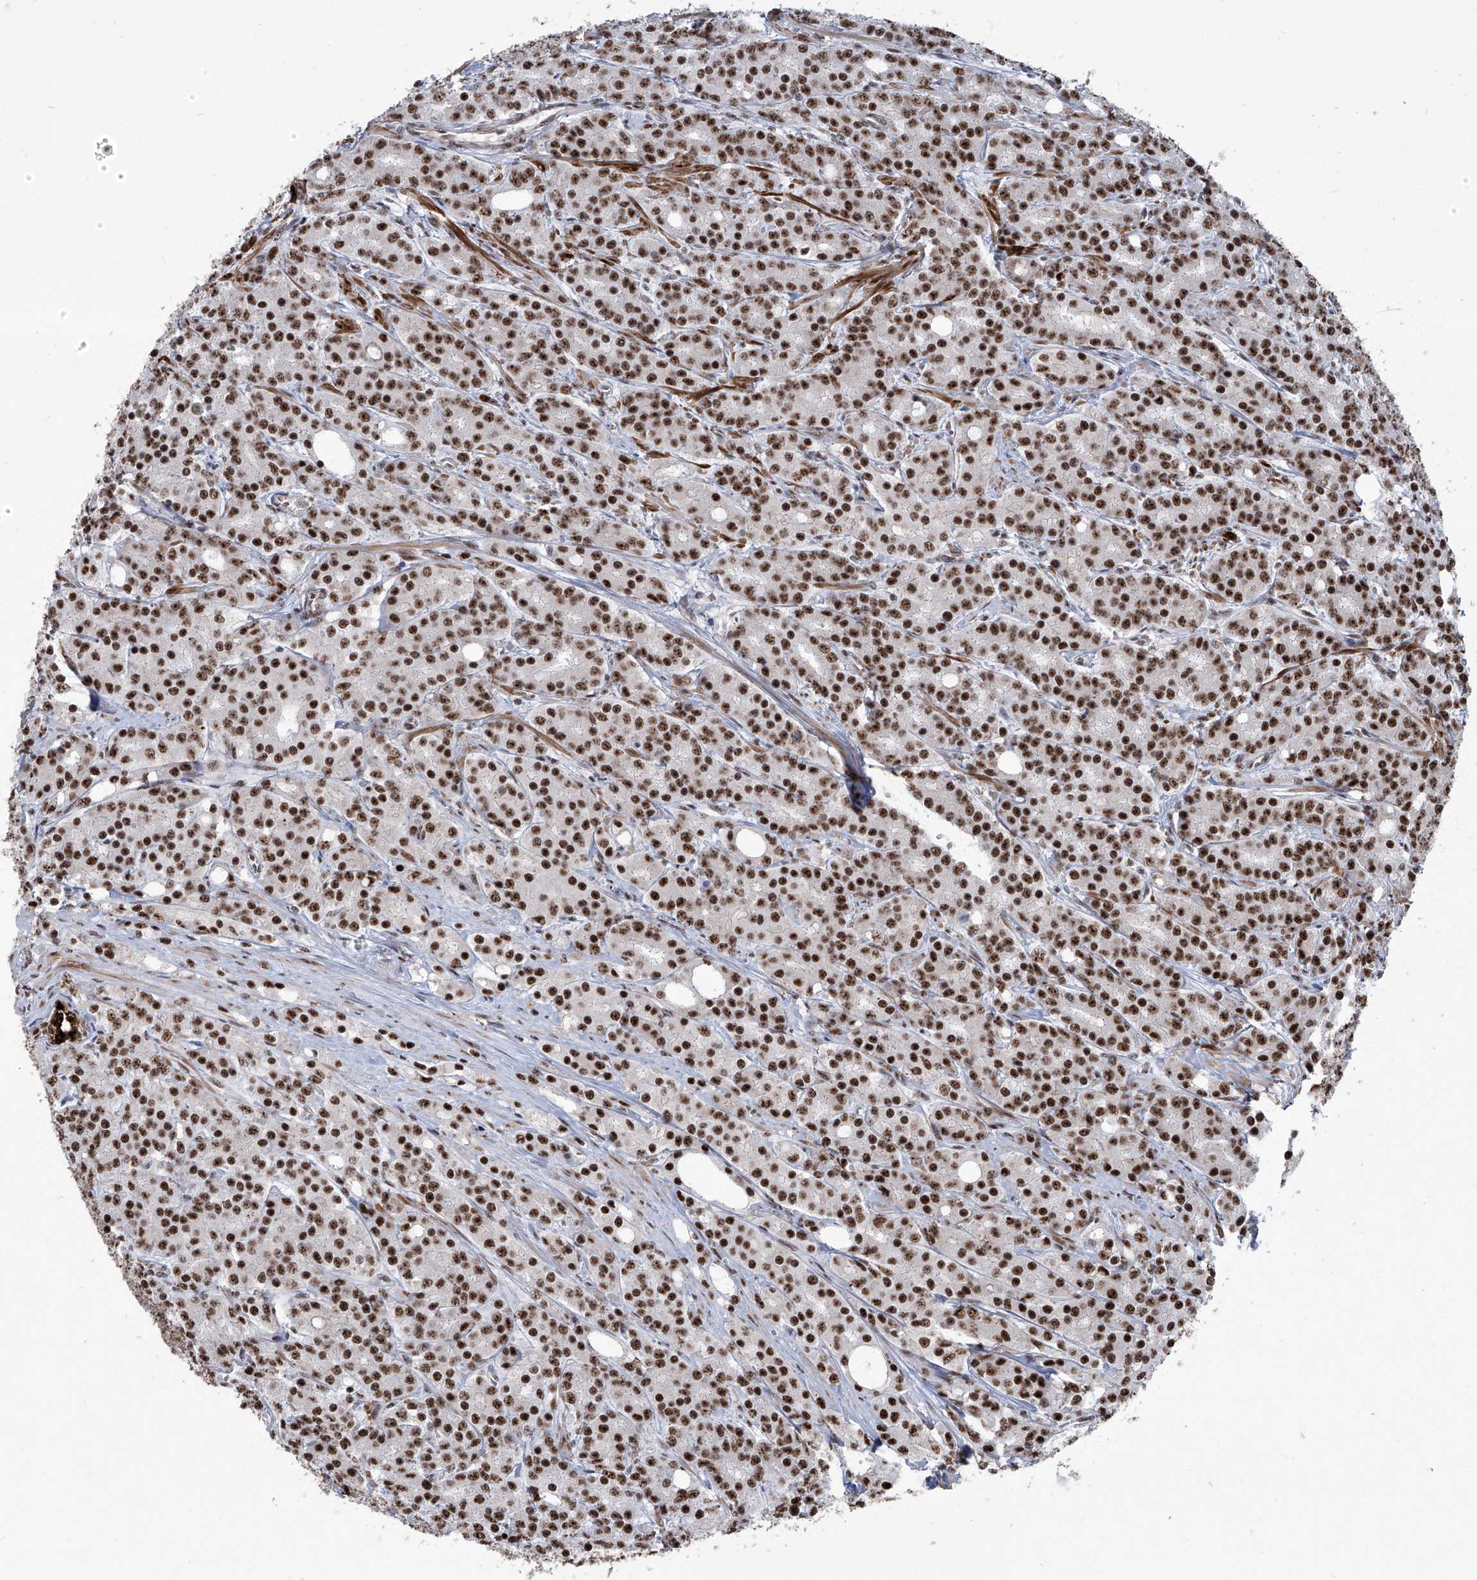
{"staining": {"intensity": "strong", "quantity": ">75%", "location": "nuclear"}, "tissue": "prostate cancer", "cell_type": "Tumor cells", "image_type": "cancer", "snomed": [{"axis": "morphology", "description": "Adenocarcinoma, High grade"}, {"axis": "topography", "description": "Prostate"}], "caption": "Human prostate cancer (adenocarcinoma (high-grade)) stained for a protein (brown) displays strong nuclear positive expression in approximately >75% of tumor cells.", "gene": "FBXL4", "patient": {"sex": "male", "age": 62}}